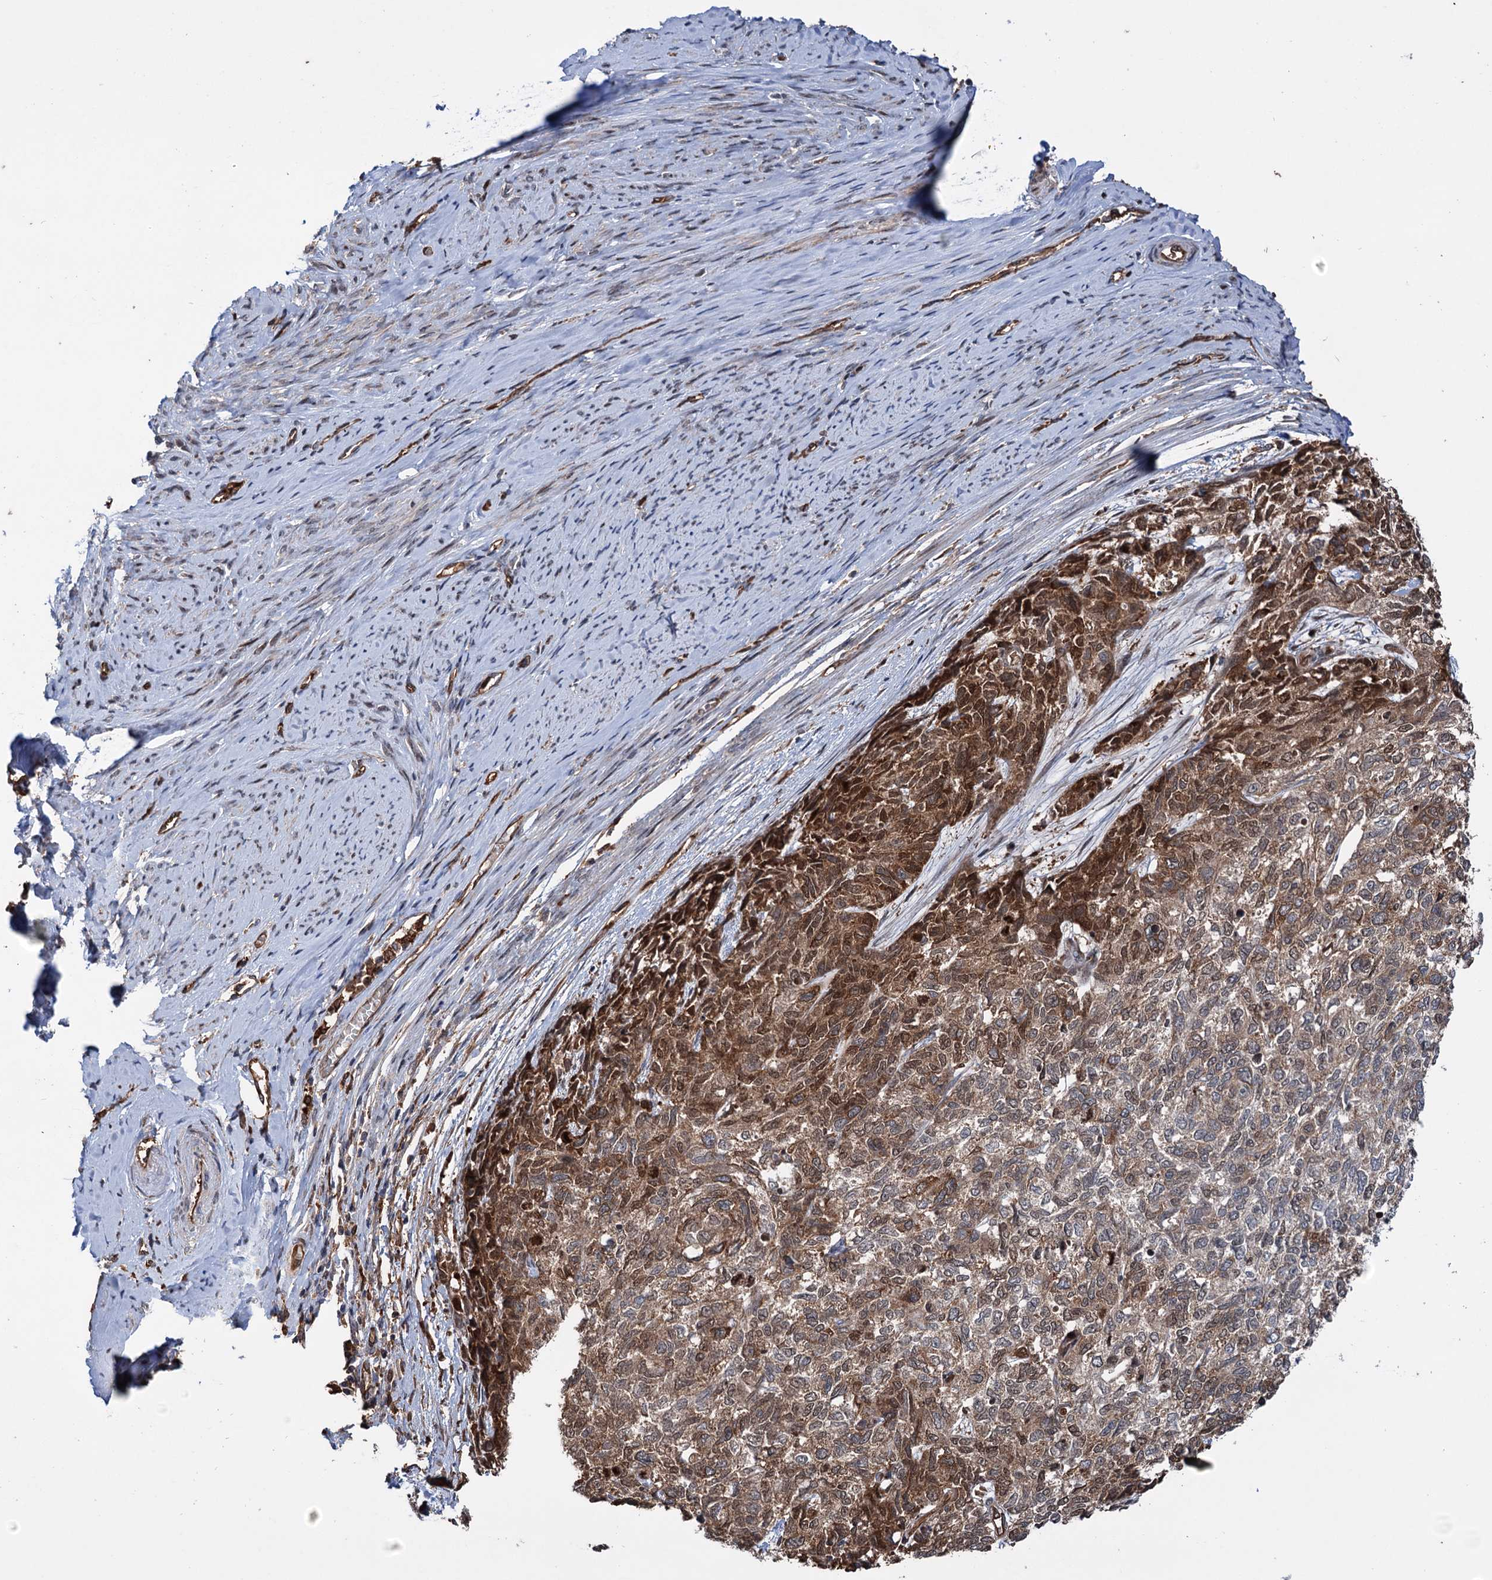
{"staining": {"intensity": "moderate", "quantity": ">75%", "location": "cytoplasmic/membranous,nuclear"}, "tissue": "cervical cancer", "cell_type": "Tumor cells", "image_type": "cancer", "snomed": [{"axis": "morphology", "description": "Squamous cell carcinoma, NOS"}, {"axis": "topography", "description": "Cervix"}], "caption": "This is an image of immunohistochemistry (IHC) staining of cervical squamous cell carcinoma, which shows moderate positivity in the cytoplasmic/membranous and nuclear of tumor cells.", "gene": "NCAPD2", "patient": {"sex": "female", "age": 63}}